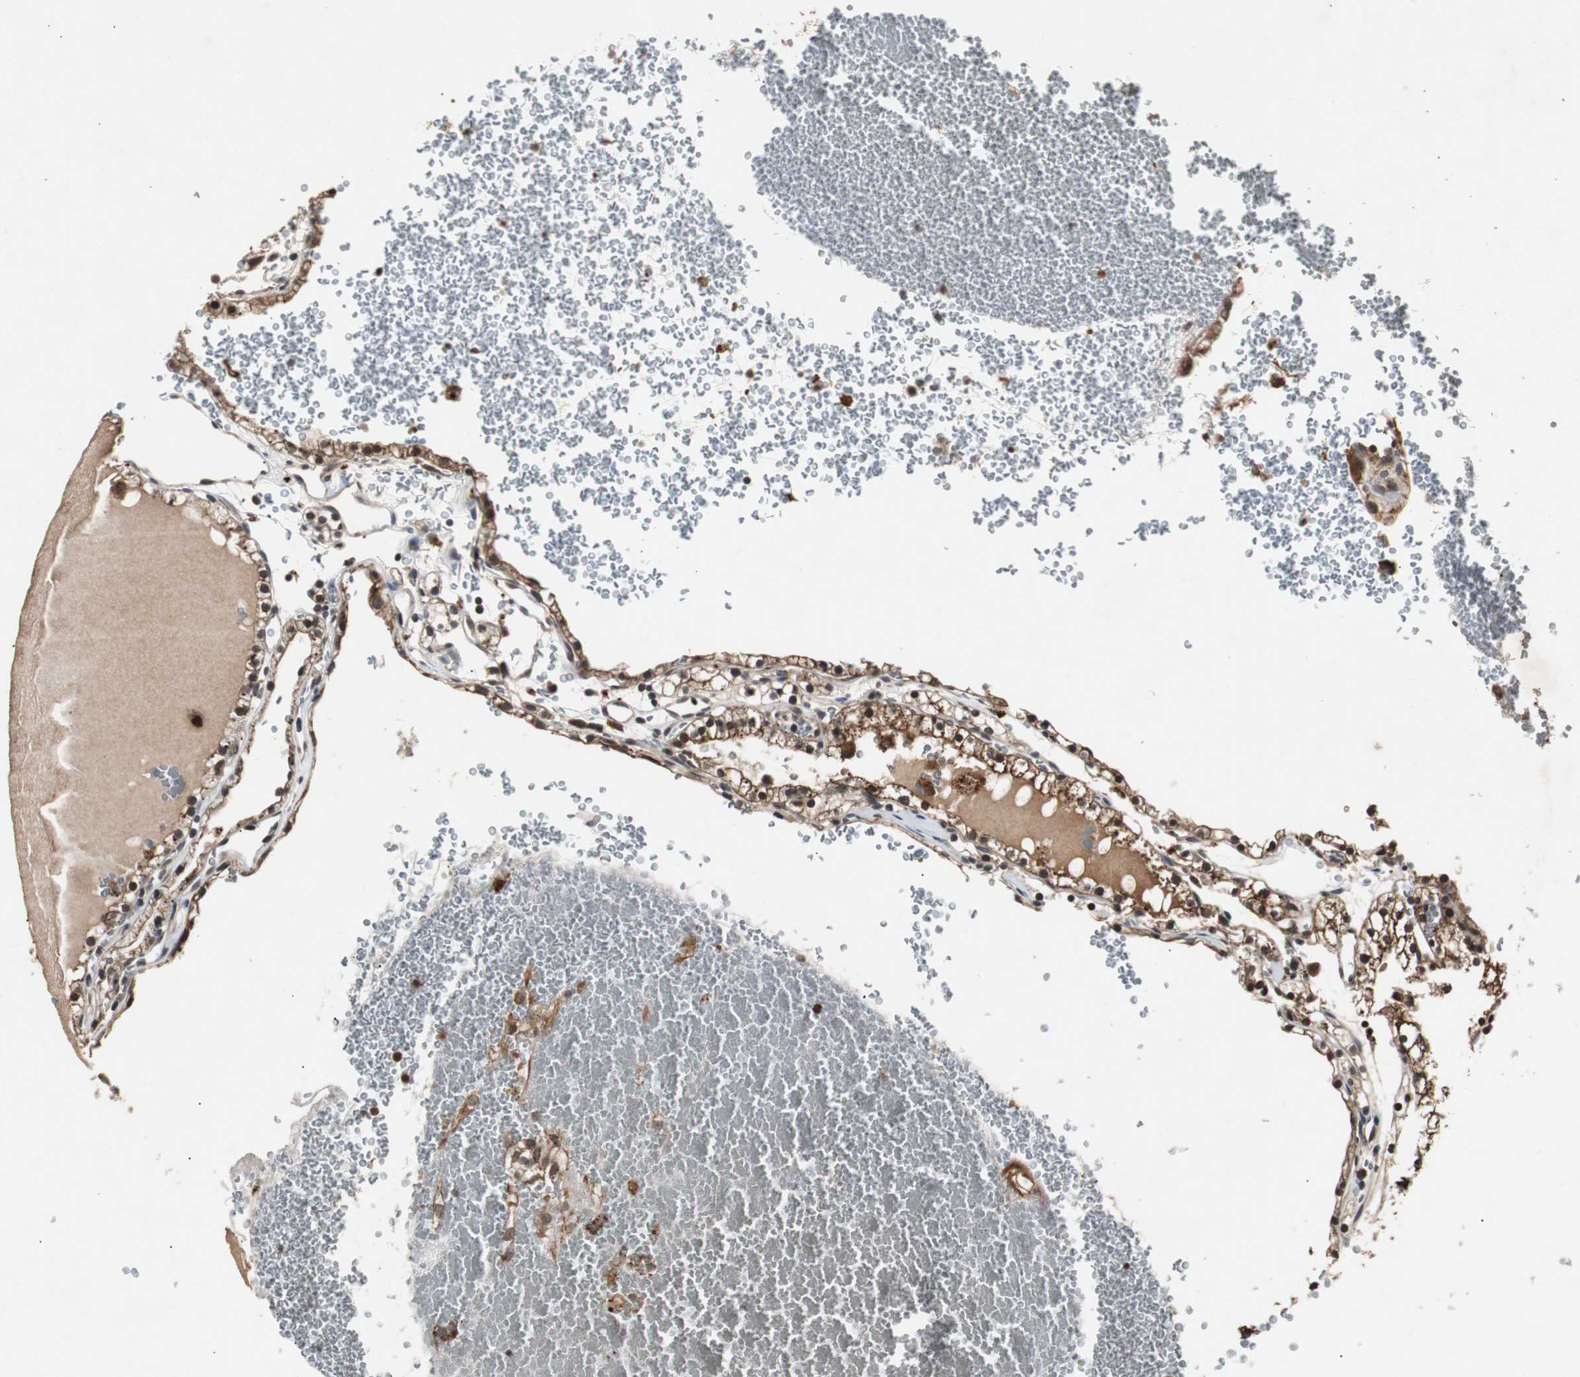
{"staining": {"intensity": "moderate", "quantity": ">75%", "location": "cytoplasmic/membranous,nuclear"}, "tissue": "renal cancer", "cell_type": "Tumor cells", "image_type": "cancer", "snomed": [{"axis": "morphology", "description": "Adenocarcinoma, NOS"}, {"axis": "topography", "description": "Kidney"}], "caption": "Immunohistochemistry of renal adenocarcinoma exhibits medium levels of moderate cytoplasmic/membranous and nuclear staining in approximately >75% of tumor cells. The staining is performed using DAB (3,3'-diaminobenzidine) brown chromogen to label protein expression. The nuclei are counter-stained blue using hematoxylin.", "gene": "SLIT2", "patient": {"sex": "female", "age": 41}}